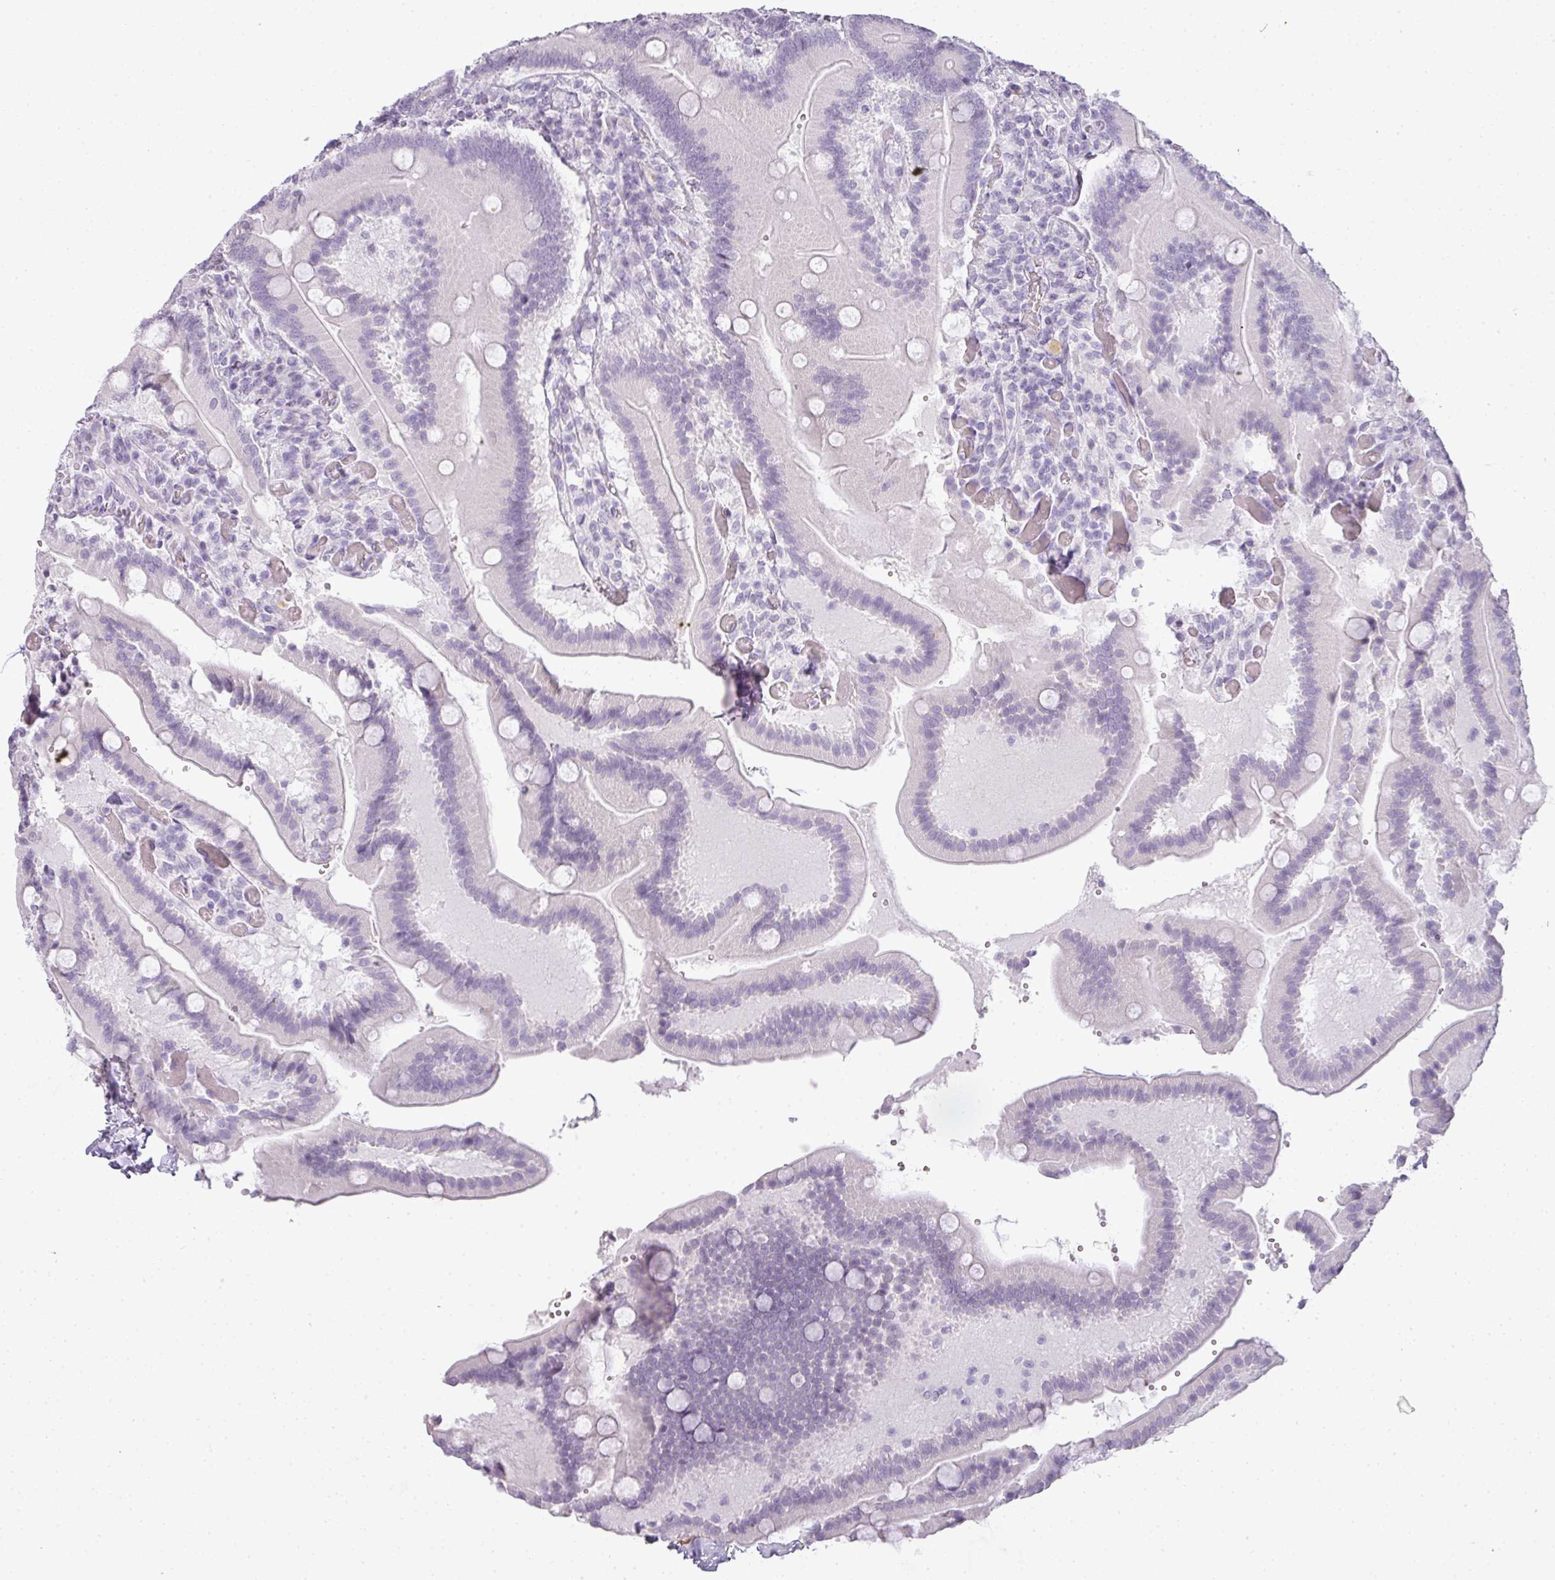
{"staining": {"intensity": "negative", "quantity": "none", "location": "none"}, "tissue": "duodenum", "cell_type": "Glandular cells", "image_type": "normal", "snomed": [{"axis": "morphology", "description": "Normal tissue, NOS"}, {"axis": "topography", "description": "Duodenum"}], "caption": "Glandular cells are negative for protein expression in normal human duodenum. (DAB immunohistochemistry (IHC), high magnification).", "gene": "RBMY1A1", "patient": {"sex": "female", "age": 62}}